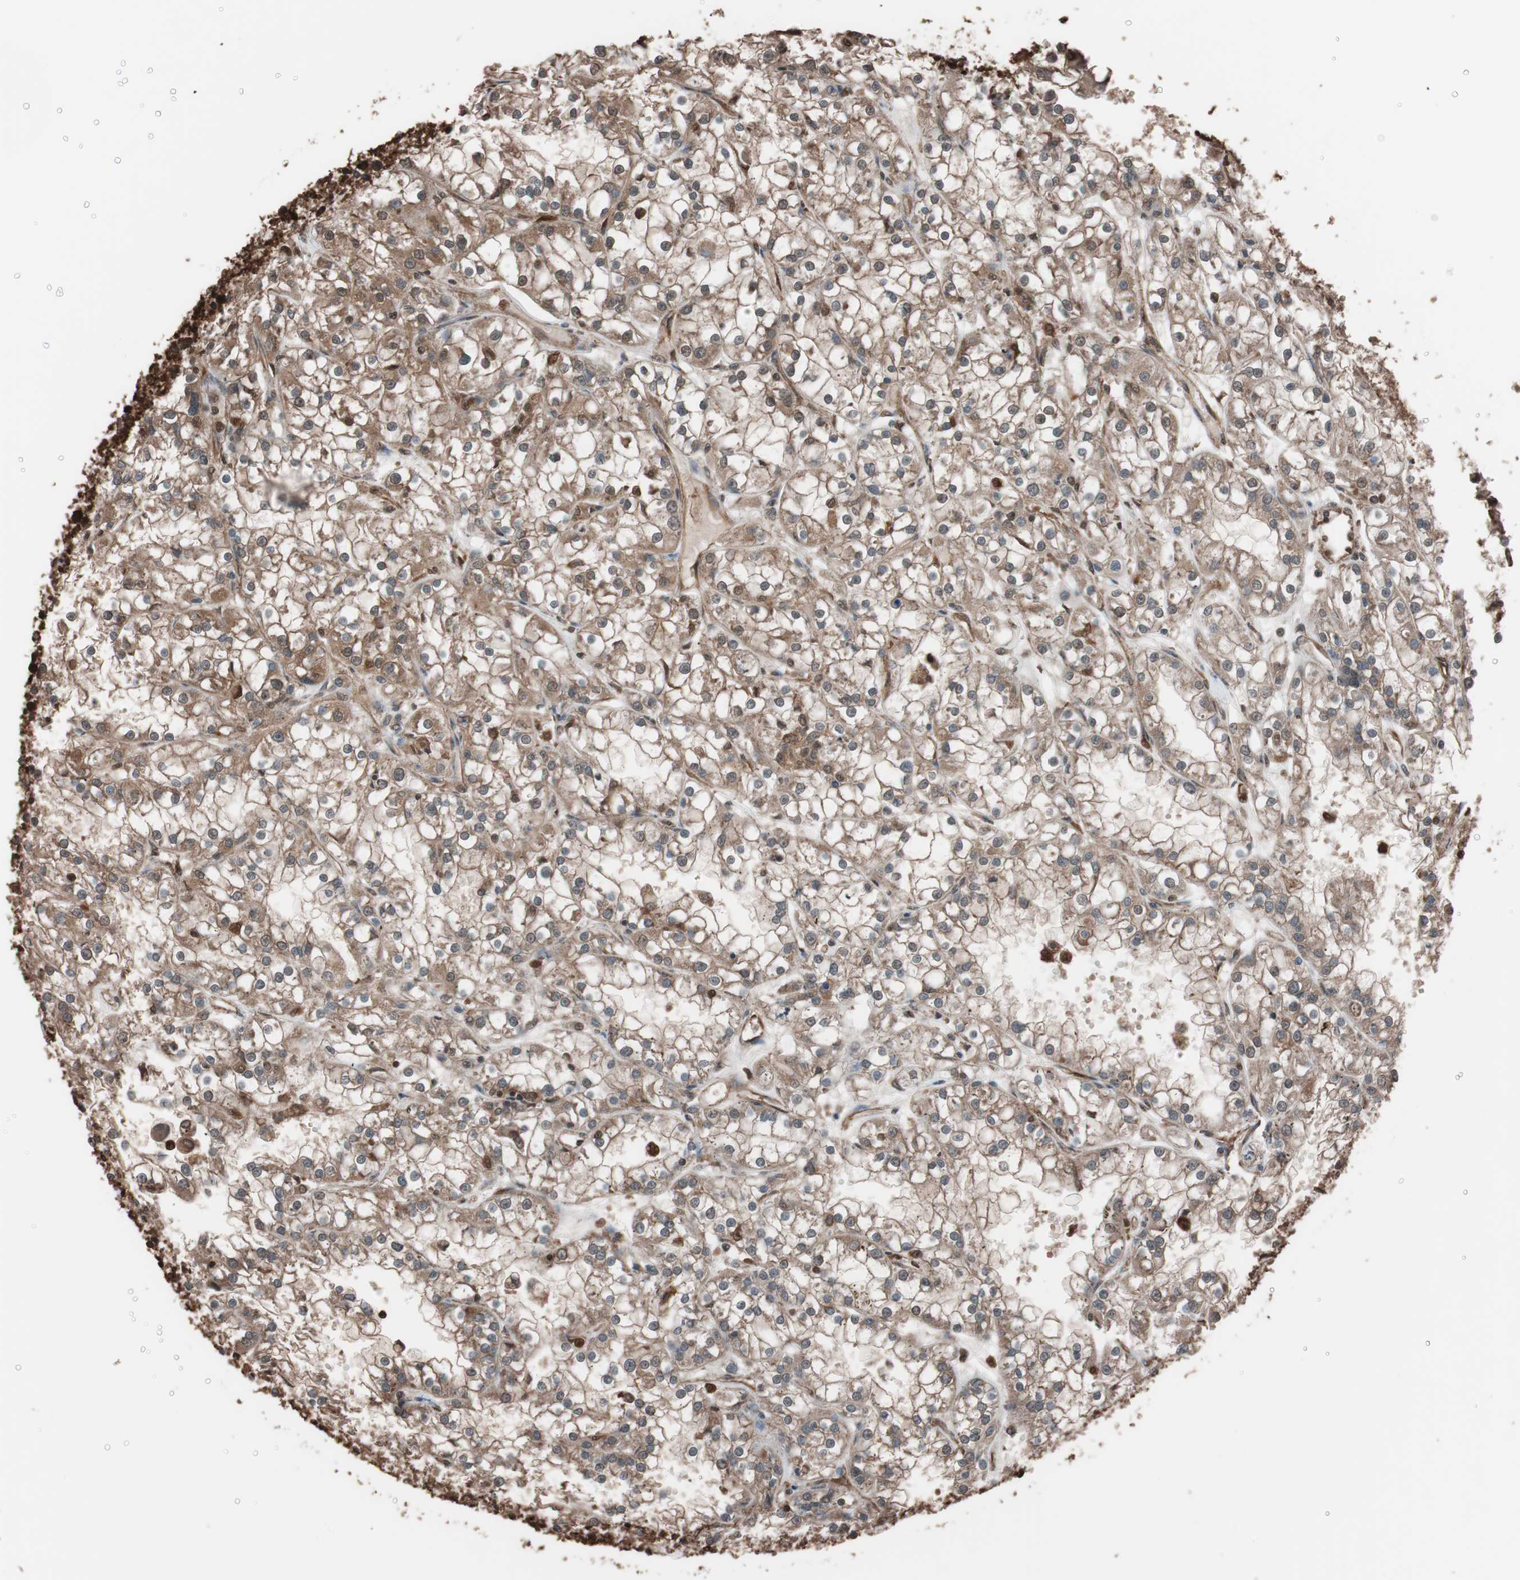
{"staining": {"intensity": "strong", "quantity": ">75%", "location": "cytoplasmic/membranous"}, "tissue": "renal cancer", "cell_type": "Tumor cells", "image_type": "cancer", "snomed": [{"axis": "morphology", "description": "Adenocarcinoma, NOS"}, {"axis": "topography", "description": "Kidney"}], "caption": "A histopathology image of renal adenocarcinoma stained for a protein reveals strong cytoplasmic/membranous brown staining in tumor cells.", "gene": "CALM2", "patient": {"sex": "female", "age": 52}}